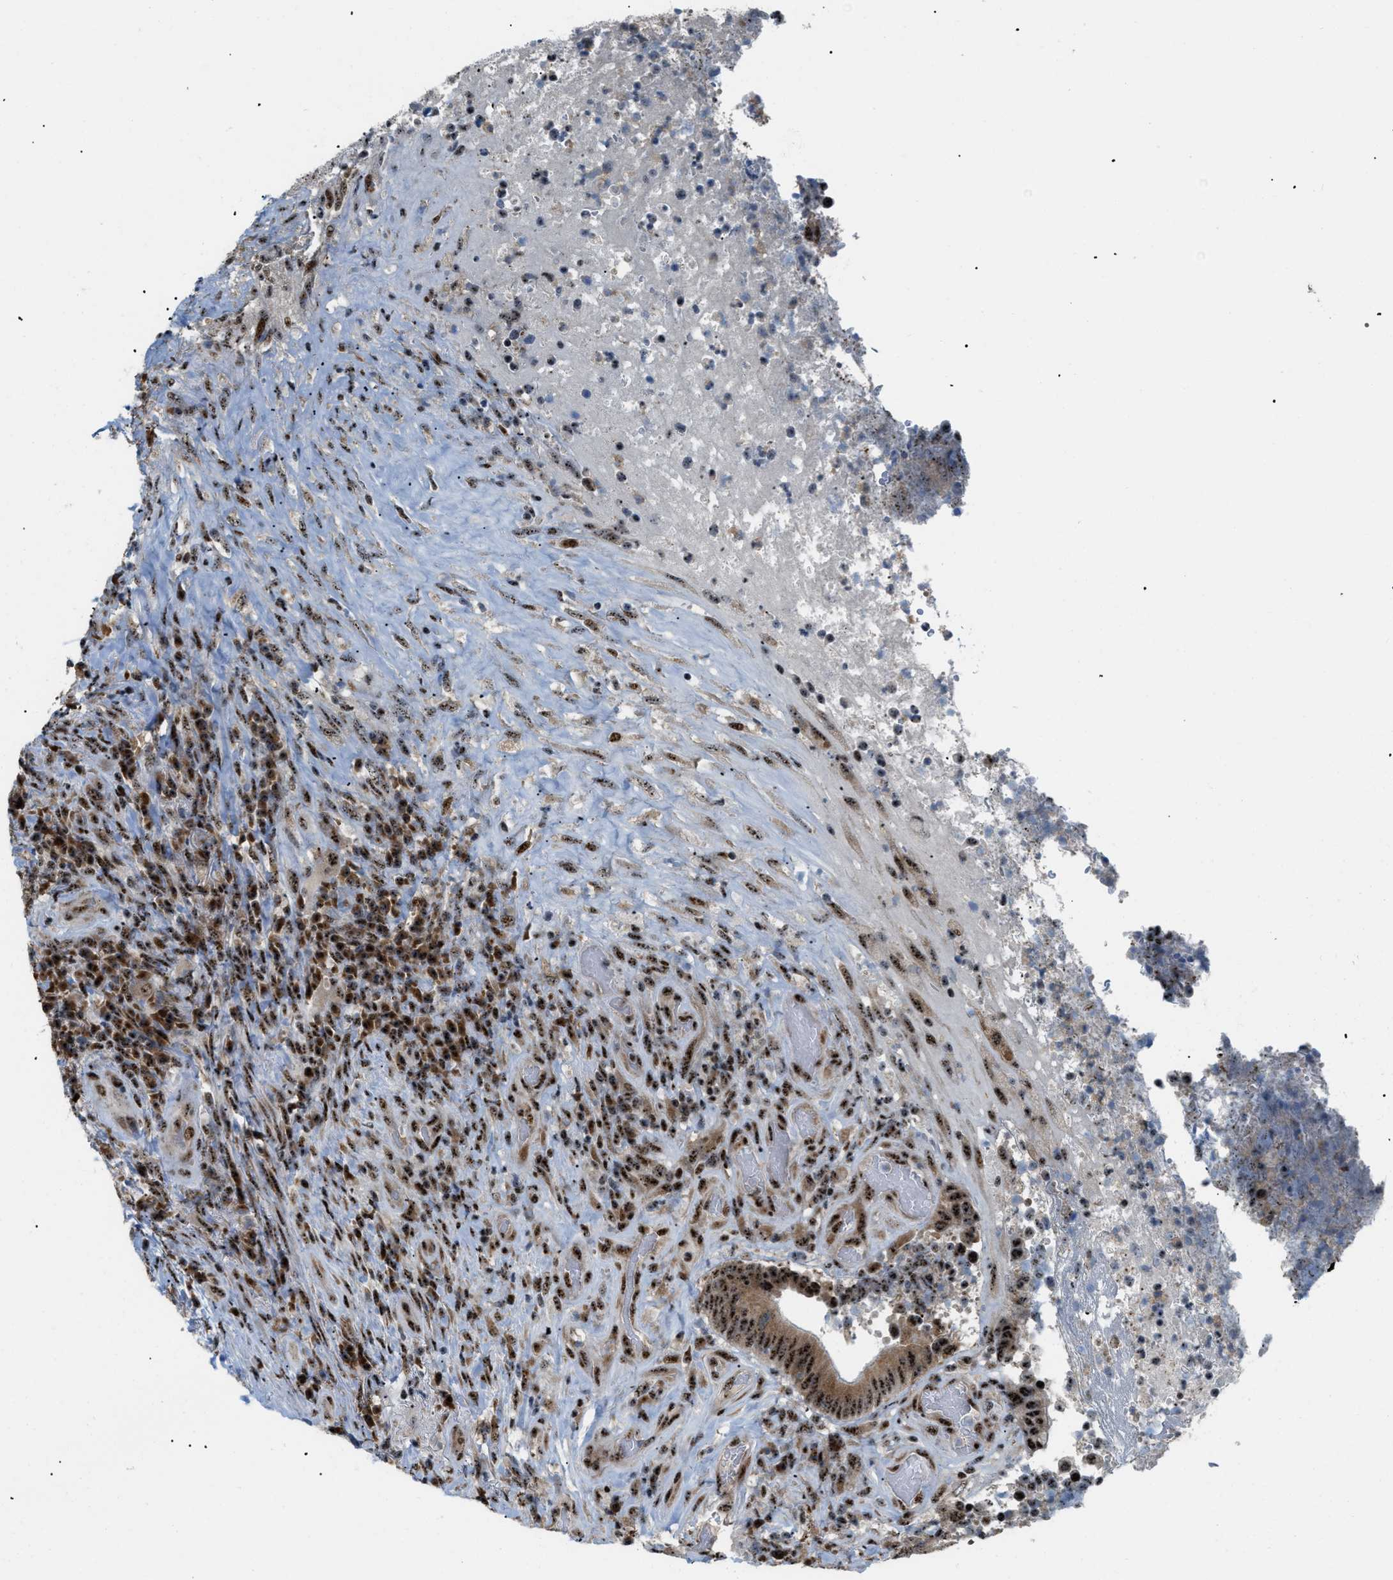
{"staining": {"intensity": "moderate", "quantity": ">75%", "location": "cytoplasmic/membranous,nuclear"}, "tissue": "colorectal cancer", "cell_type": "Tumor cells", "image_type": "cancer", "snomed": [{"axis": "morphology", "description": "Adenocarcinoma, NOS"}, {"axis": "topography", "description": "Rectum"}], "caption": "Protein expression analysis of colorectal cancer exhibits moderate cytoplasmic/membranous and nuclear staining in approximately >75% of tumor cells. The staining is performed using DAB brown chromogen to label protein expression. The nuclei are counter-stained blue using hematoxylin.", "gene": "CDR2", "patient": {"sex": "male", "age": 72}}